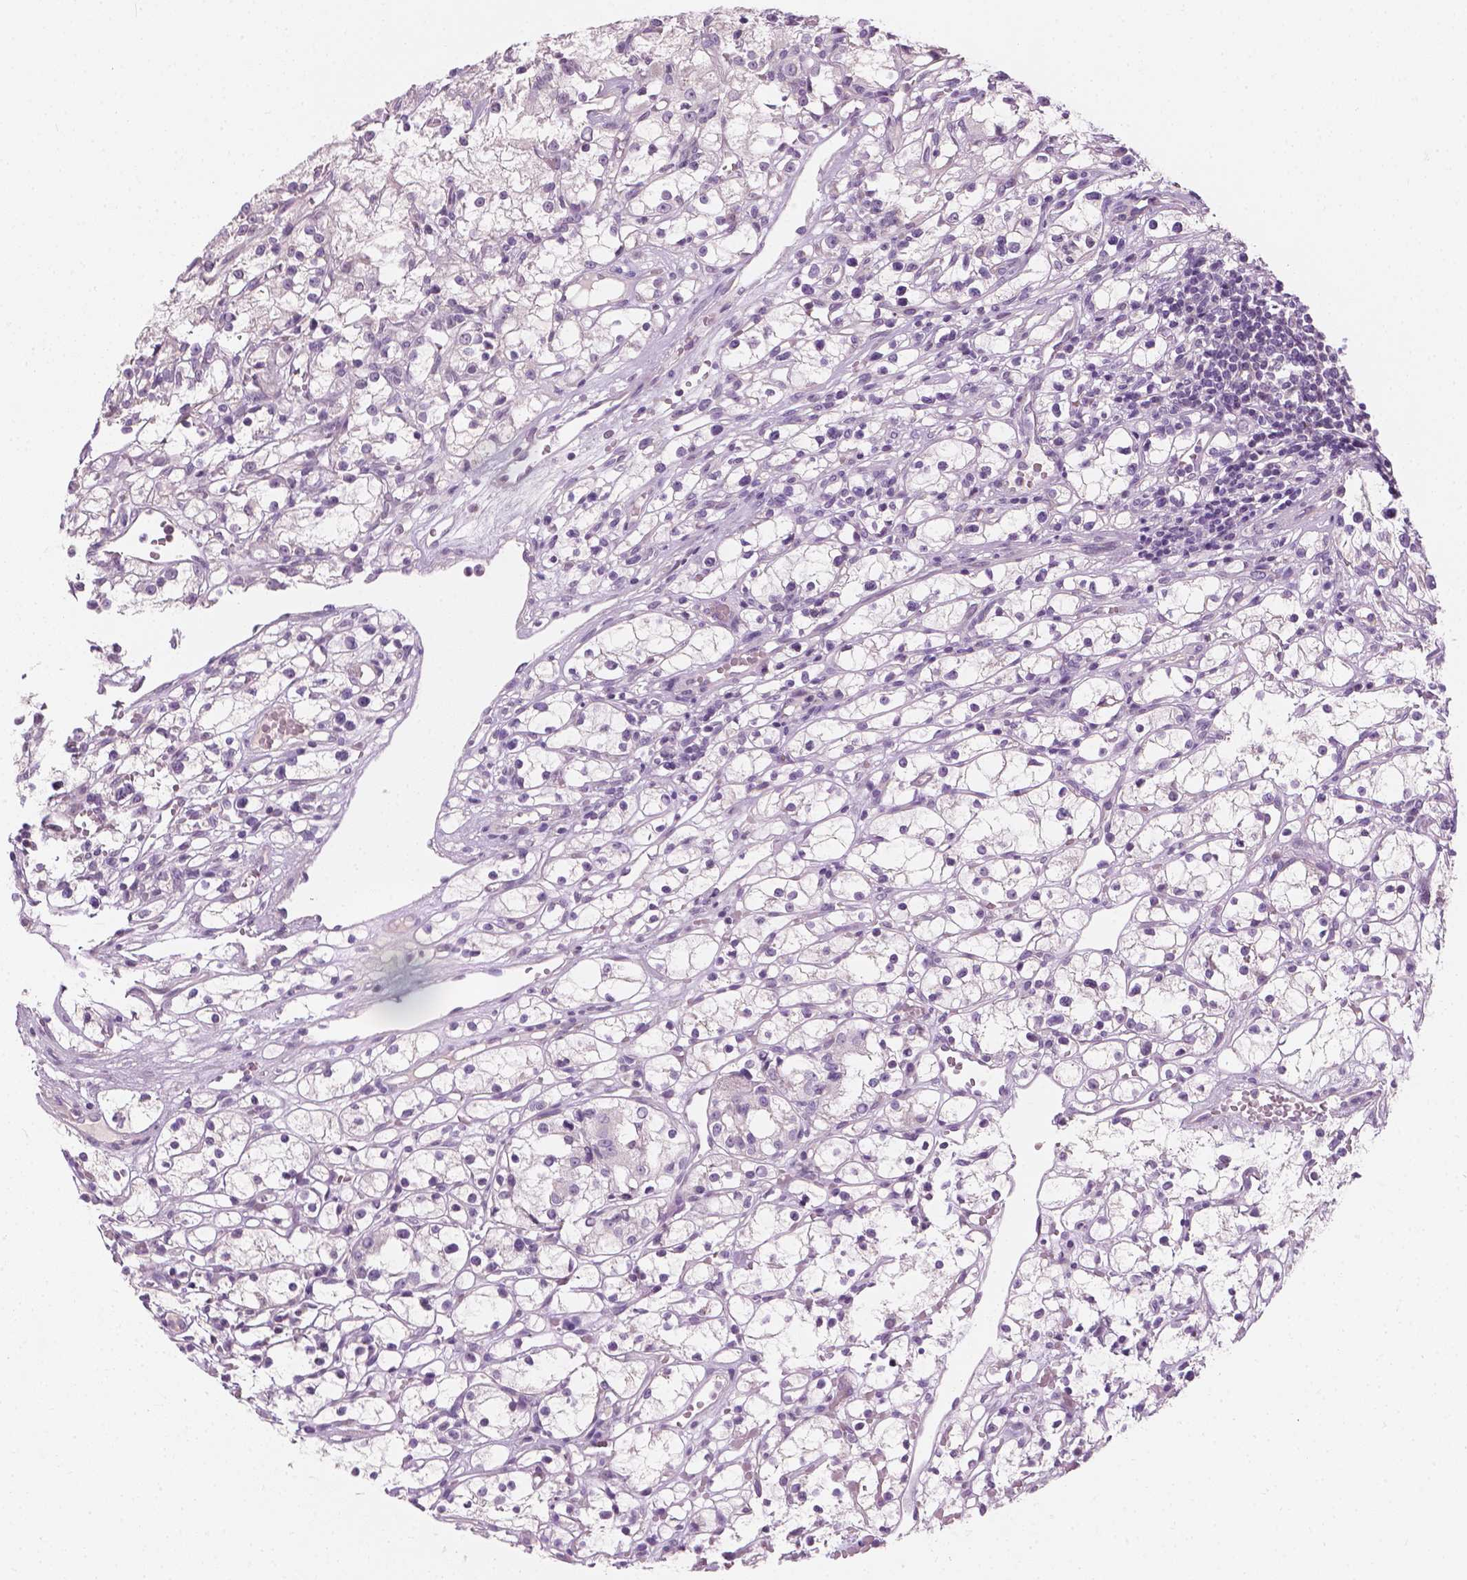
{"staining": {"intensity": "negative", "quantity": "none", "location": "none"}, "tissue": "renal cancer", "cell_type": "Tumor cells", "image_type": "cancer", "snomed": [{"axis": "morphology", "description": "Adenocarcinoma, NOS"}, {"axis": "topography", "description": "Kidney"}], "caption": "High power microscopy histopathology image of an immunohistochemistry histopathology image of renal cancer, revealing no significant positivity in tumor cells.", "gene": "CFAP126", "patient": {"sex": "female", "age": 59}}